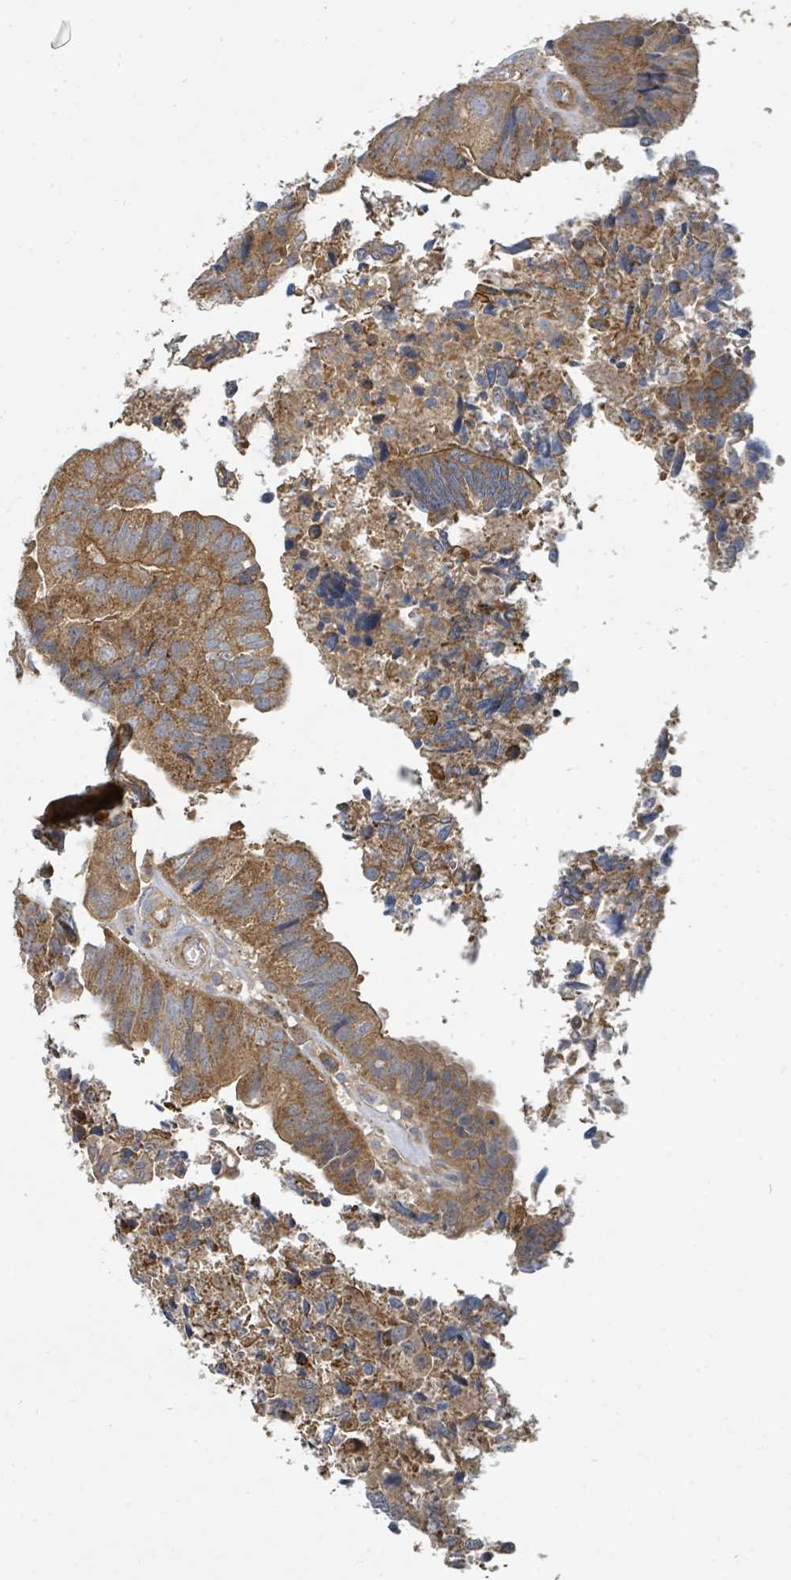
{"staining": {"intensity": "moderate", "quantity": ">75%", "location": "cytoplasmic/membranous"}, "tissue": "colorectal cancer", "cell_type": "Tumor cells", "image_type": "cancer", "snomed": [{"axis": "morphology", "description": "Adenocarcinoma, NOS"}, {"axis": "topography", "description": "Colon"}], "caption": "Moderate cytoplasmic/membranous staining is seen in about >75% of tumor cells in colorectal adenocarcinoma. (DAB IHC with brightfield microscopy, high magnification).", "gene": "BOLA2B", "patient": {"sex": "female", "age": 67}}